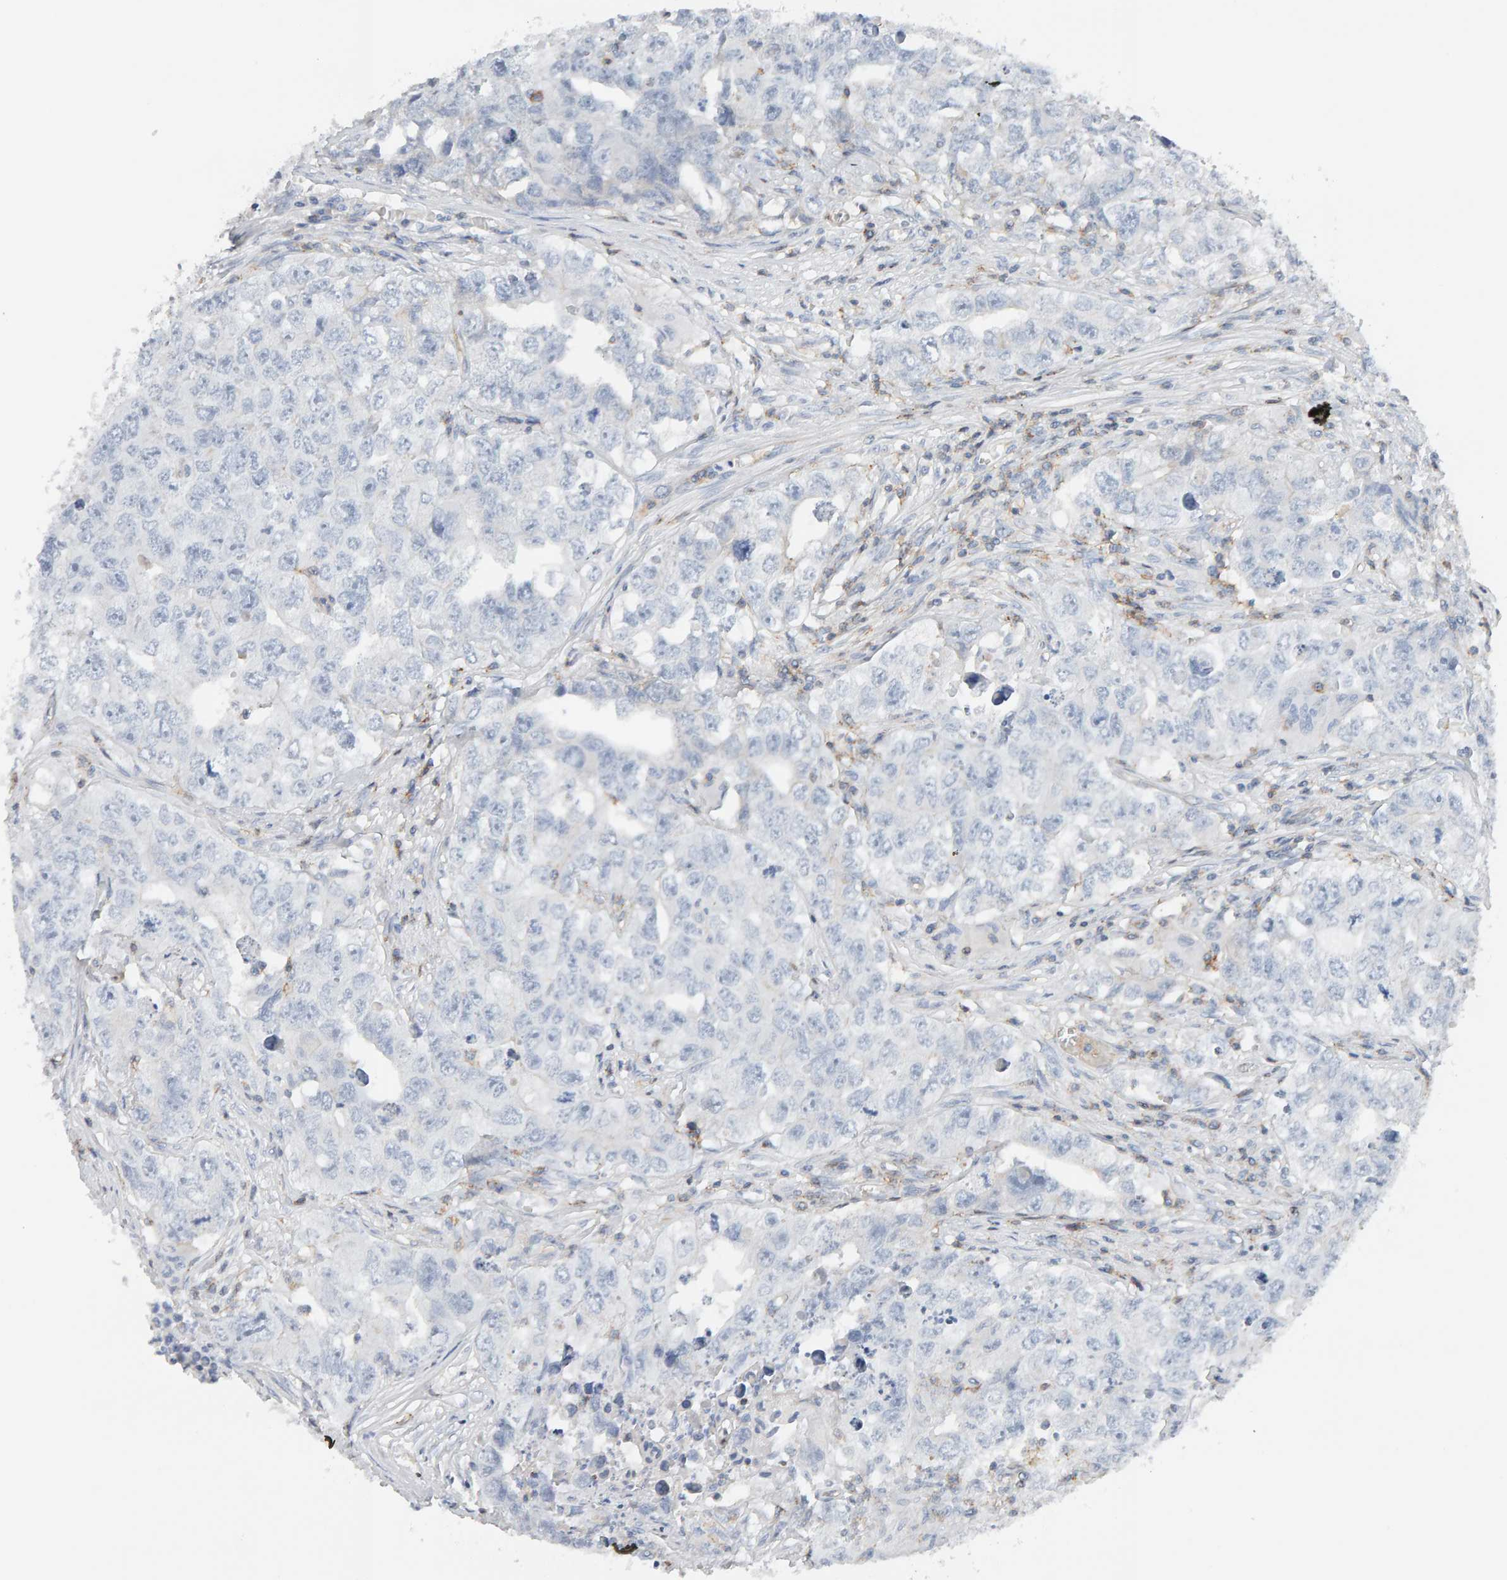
{"staining": {"intensity": "negative", "quantity": "none", "location": "none"}, "tissue": "testis cancer", "cell_type": "Tumor cells", "image_type": "cancer", "snomed": [{"axis": "morphology", "description": "Seminoma, NOS"}, {"axis": "morphology", "description": "Carcinoma, Embryonal, NOS"}, {"axis": "topography", "description": "Testis"}], "caption": "DAB (3,3'-diaminobenzidine) immunohistochemical staining of human testis cancer shows no significant staining in tumor cells.", "gene": "FYN", "patient": {"sex": "male", "age": 43}}